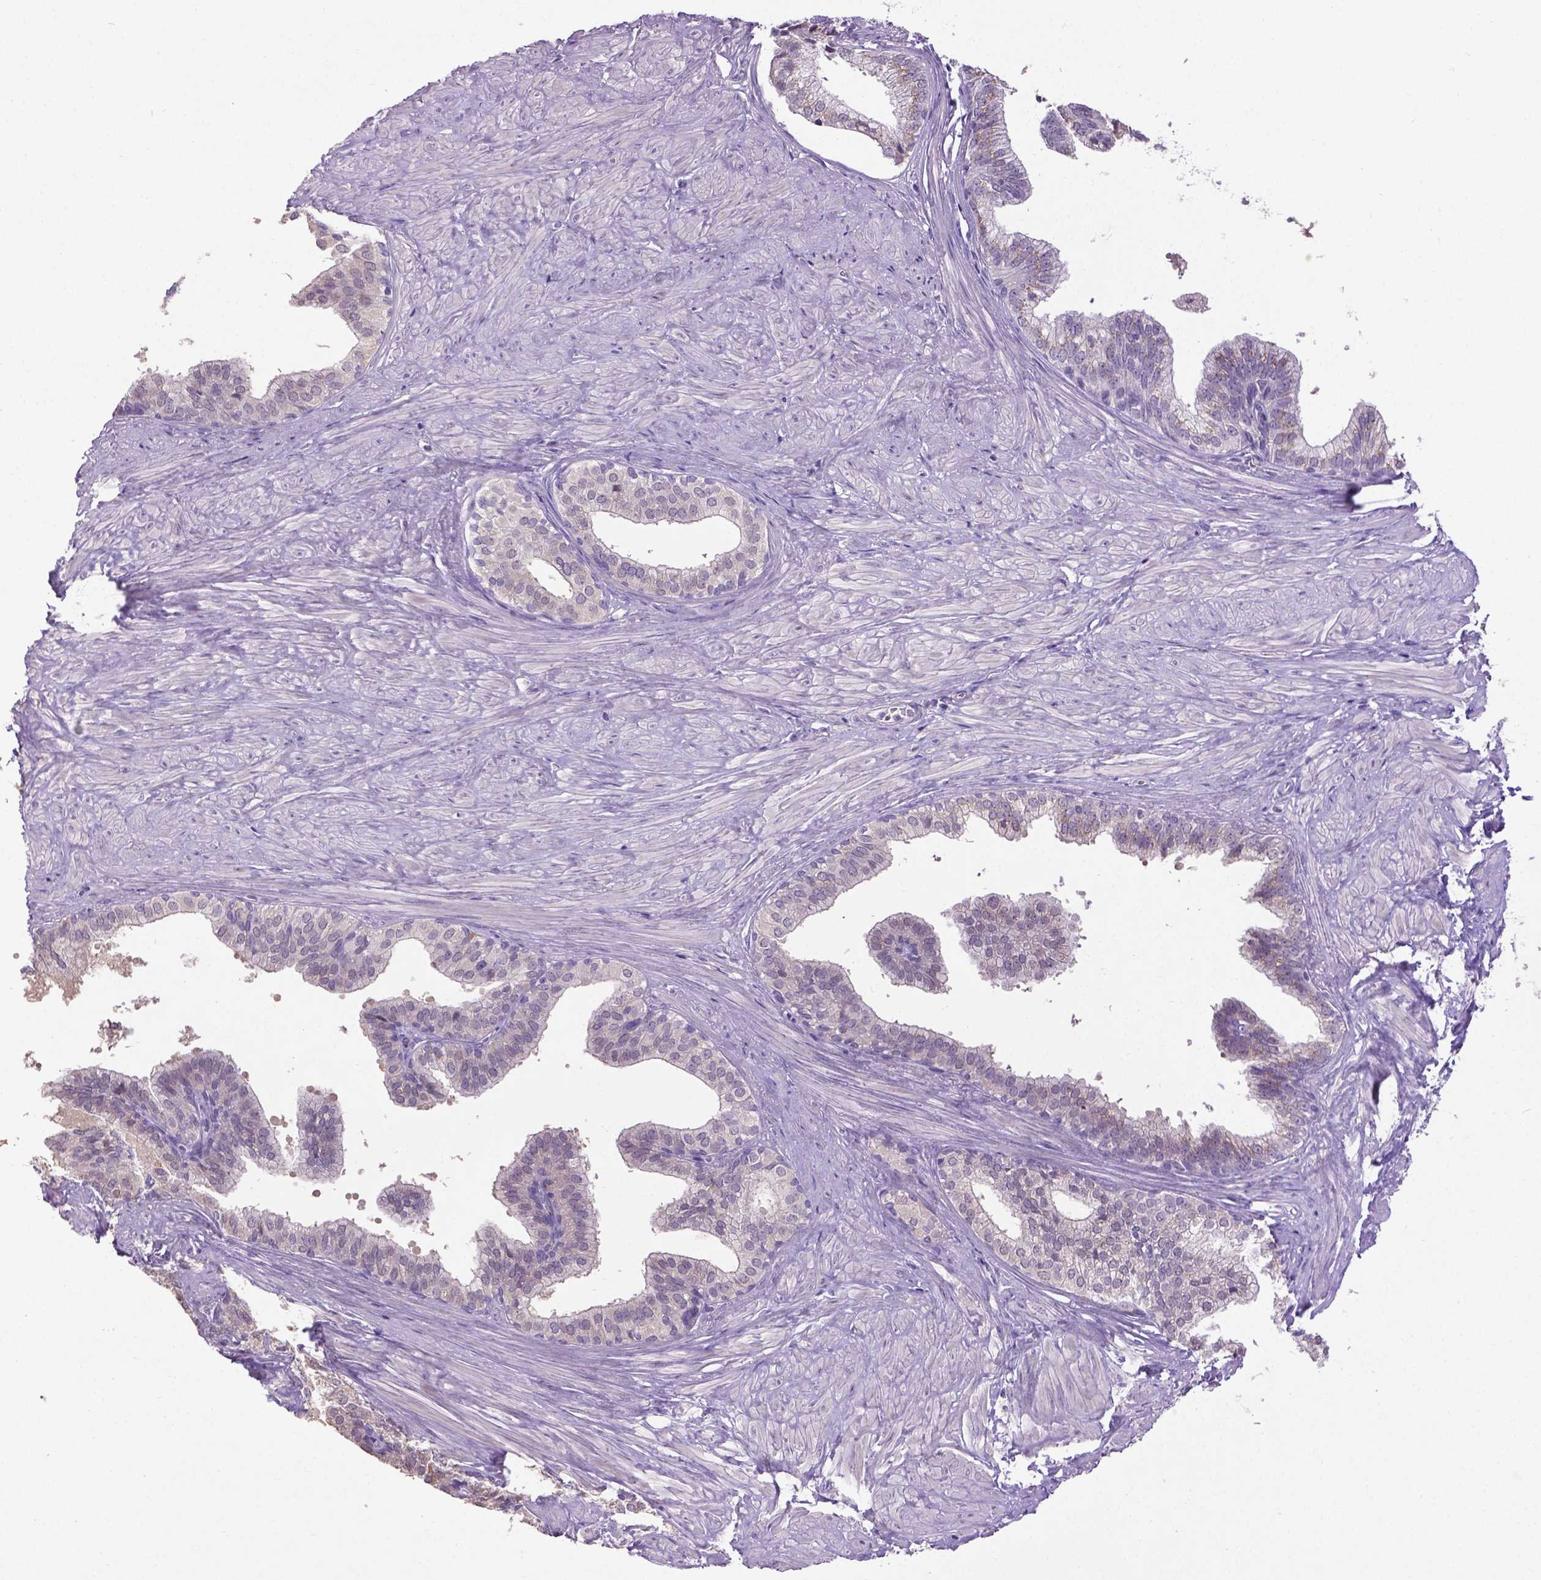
{"staining": {"intensity": "negative", "quantity": "none", "location": "none"}, "tissue": "prostate", "cell_type": "Glandular cells", "image_type": "normal", "snomed": [{"axis": "morphology", "description": "Normal tissue, NOS"}, {"axis": "topography", "description": "Prostate"}, {"axis": "topography", "description": "Peripheral nerve tissue"}], "caption": "A high-resolution histopathology image shows immunohistochemistry (IHC) staining of normal prostate, which shows no significant positivity in glandular cells.", "gene": "CPM", "patient": {"sex": "male", "age": 55}}